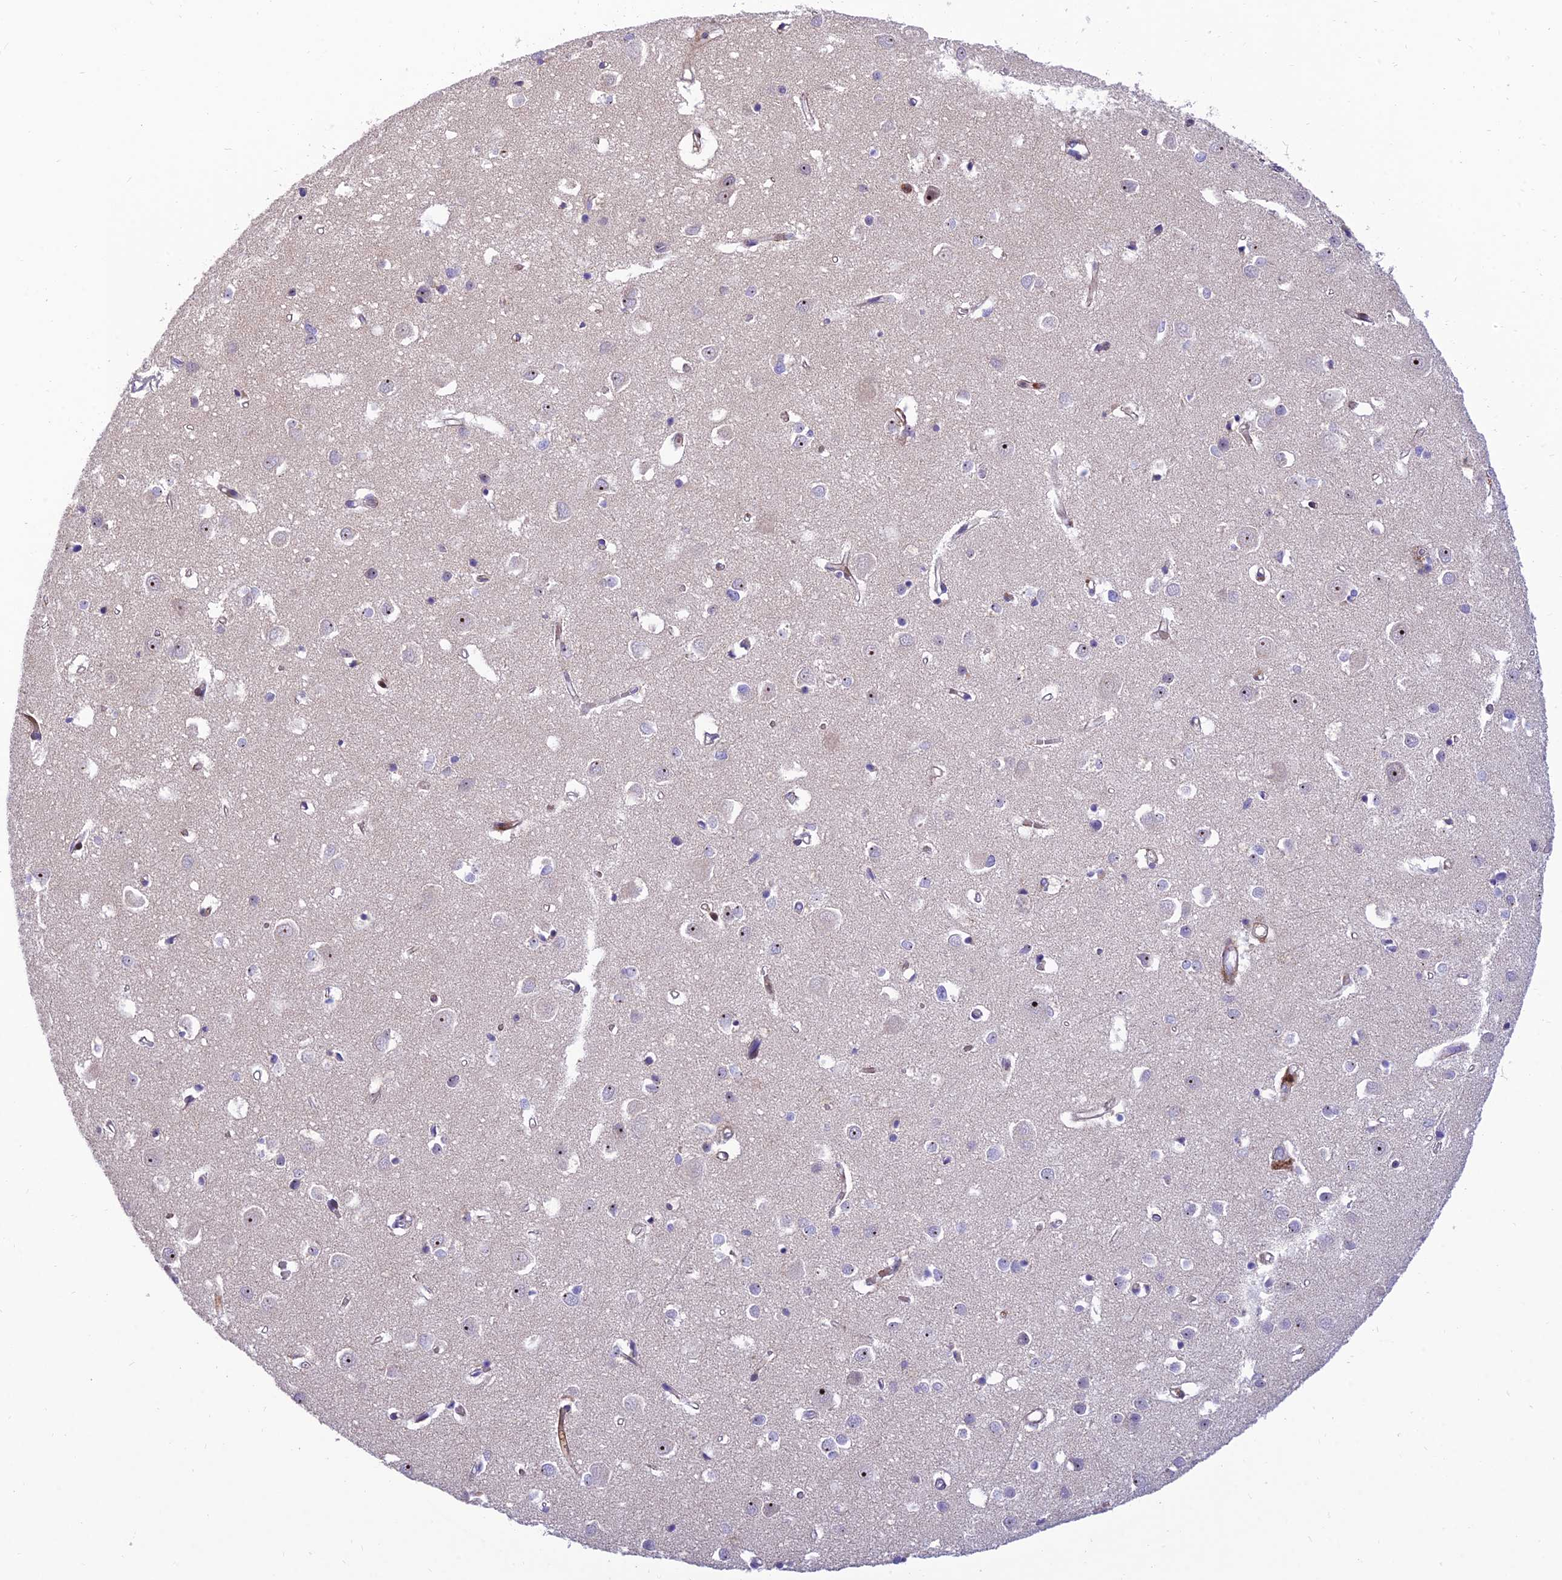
{"staining": {"intensity": "weak", "quantity": ">75%", "location": "cytoplasmic/membranous"}, "tissue": "cerebral cortex", "cell_type": "Endothelial cells", "image_type": "normal", "snomed": [{"axis": "morphology", "description": "Normal tissue, NOS"}, {"axis": "topography", "description": "Cerebral cortex"}], "caption": "Immunohistochemical staining of normal cerebral cortex reveals low levels of weak cytoplasmic/membranous positivity in about >75% of endothelial cells.", "gene": "KBTBD7", "patient": {"sex": "female", "age": 64}}